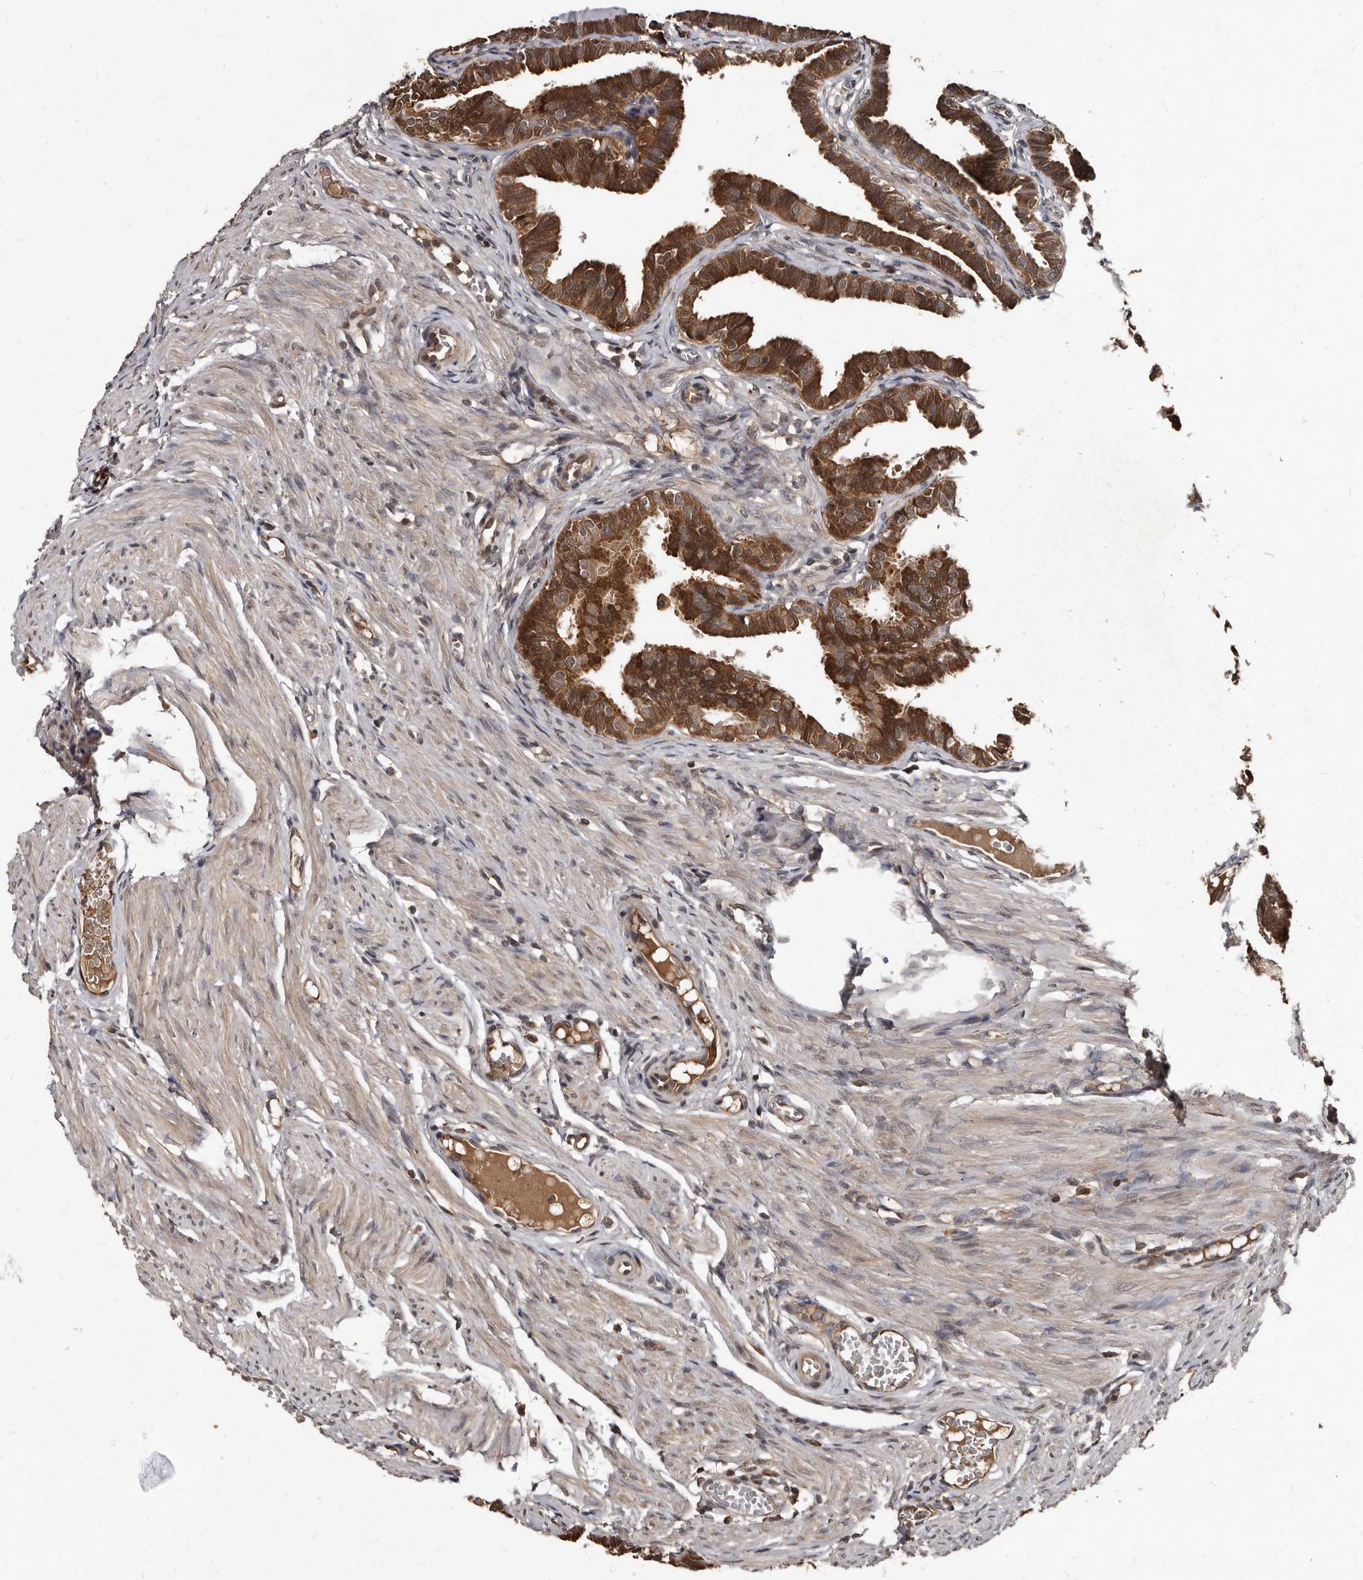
{"staining": {"intensity": "strong", "quantity": ">75%", "location": "cytoplasmic/membranous"}, "tissue": "fallopian tube", "cell_type": "Glandular cells", "image_type": "normal", "snomed": [{"axis": "morphology", "description": "Normal tissue, NOS"}, {"axis": "topography", "description": "Fallopian tube"}, {"axis": "topography", "description": "Ovary"}], "caption": "Brown immunohistochemical staining in unremarkable human fallopian tube displays strong cytoplasmic/membranous positivity in about >75% of glandular cells. (brown staining indicates protein expression, while blue staining denotes nuclei).", "gene": "PMVK", "patient": {"sex": "female", "age": 23}}